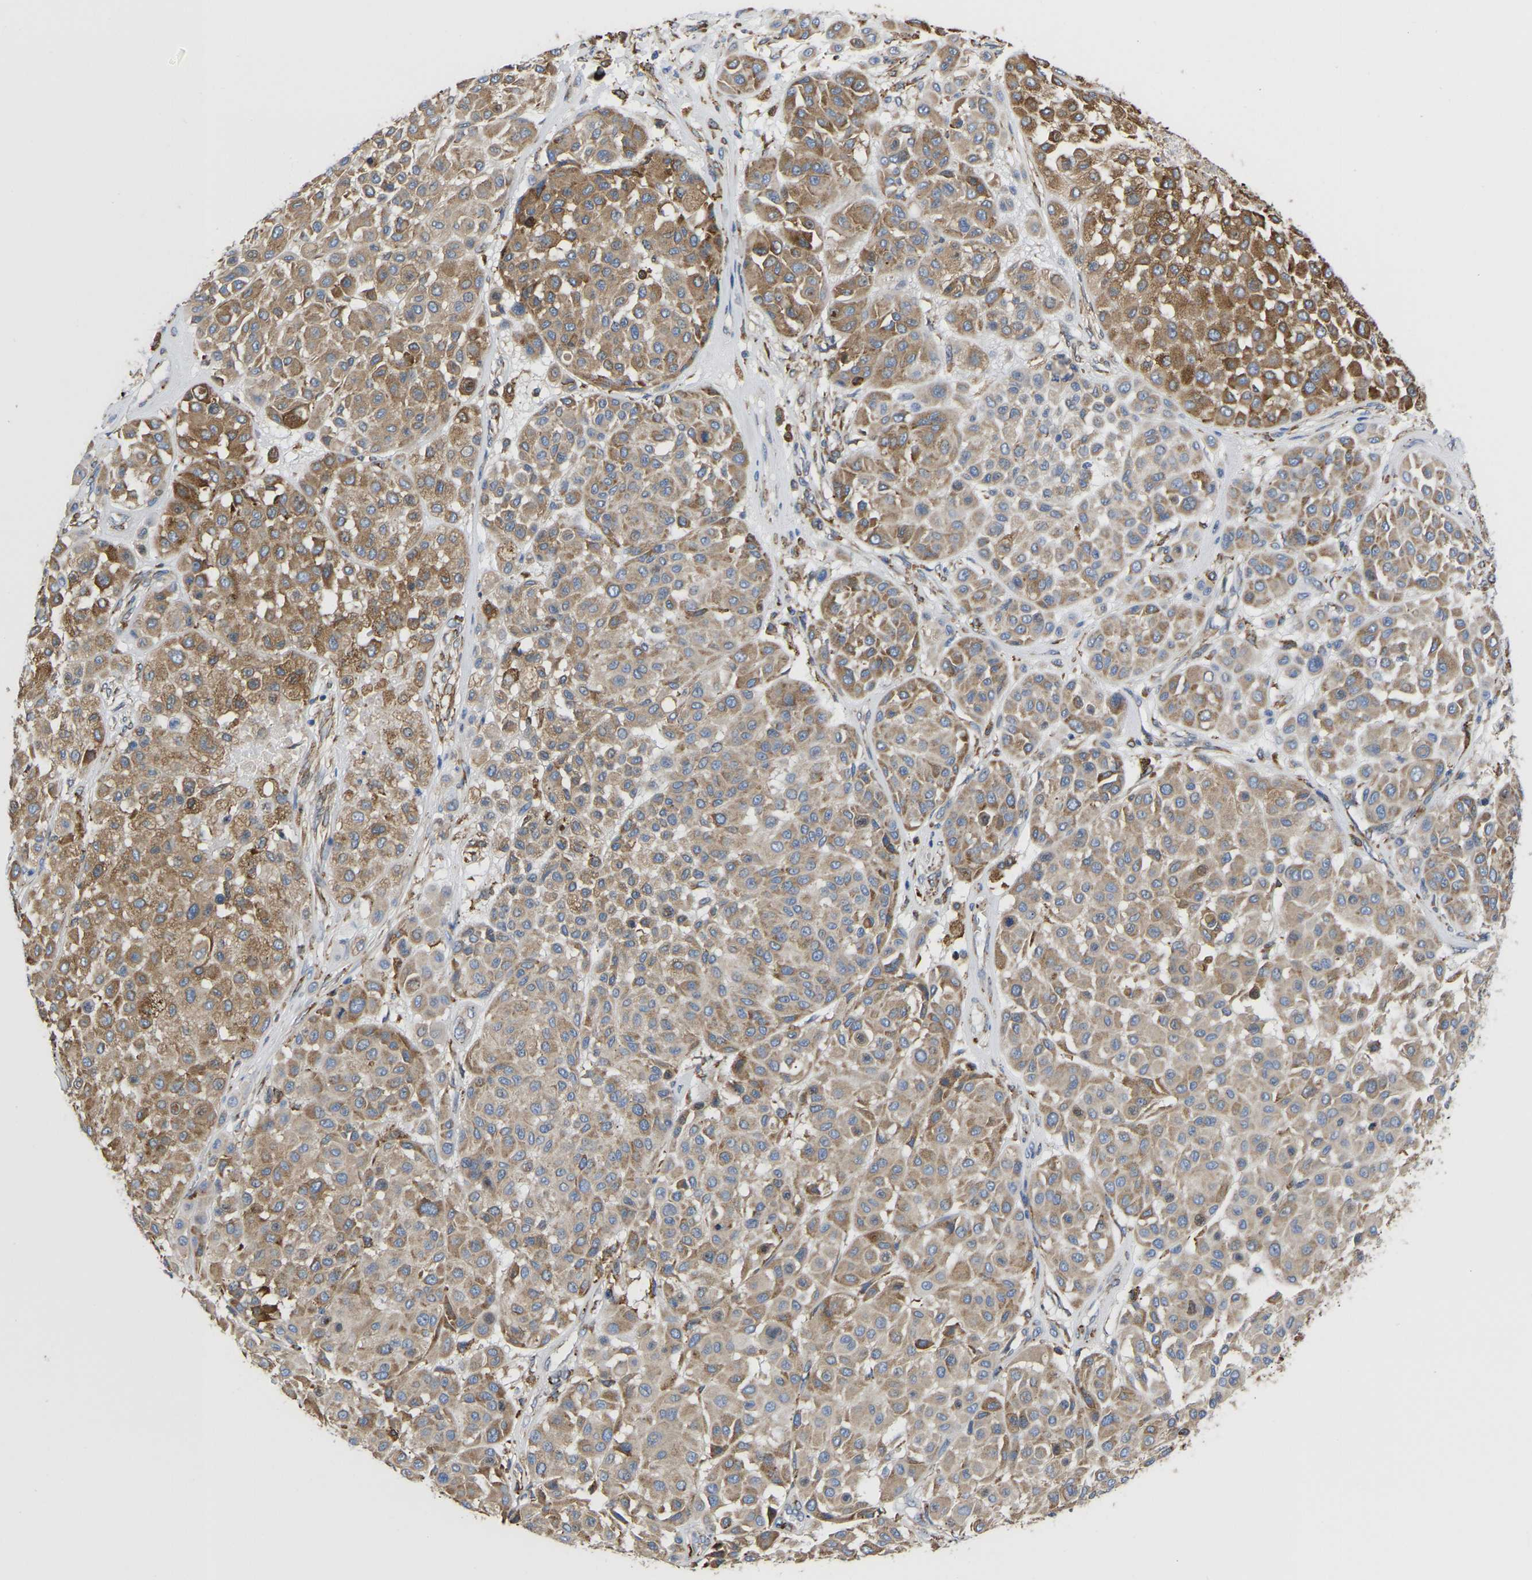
{"staining": {"intensity": "moderate", "quantity": ">75%", "location": "cytoplasmic/membranous"}, "tissue": "melanoma", "cell_type": "Tumor cells", "image_type": "cancer", "snomed": [{"axis": "morphology", "description": "Malignant melanoma, Metastatic site"}, {"axis": "topography", "description": "Soft tissue"}], "caption": "Human melanoma stained with a protein marker shows moderate staining in tumor cells.", "gene": "P4HB", "patient": {"sex": "male", "age": 41}}